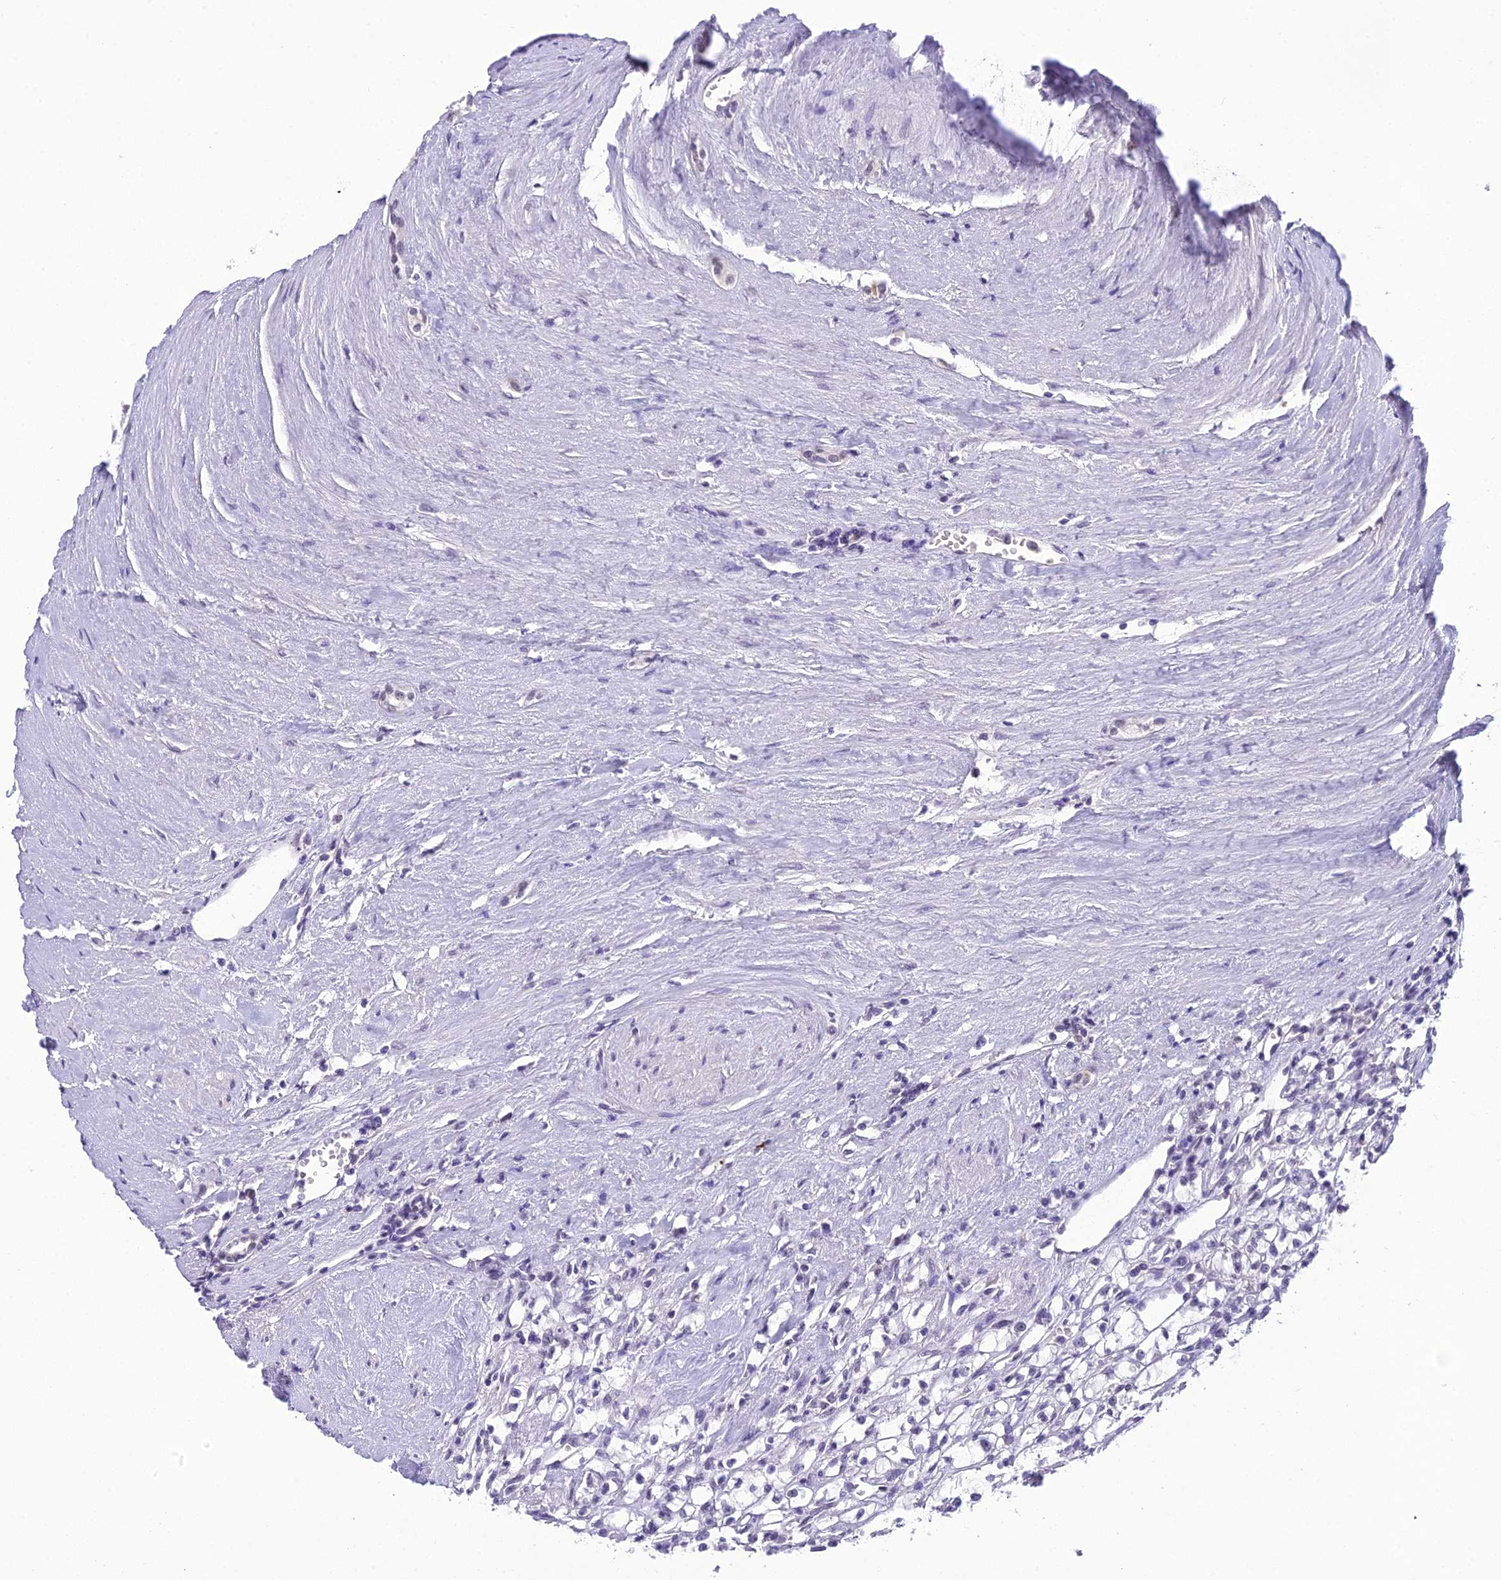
{"staining": {"intensity": "negative", "quantity": "none", "location": "none"}, "tissue": "renal cancer", "cell_type": "Tumor cells", "image_type": "cancer", "snomed": [{"axis": "morphology", "description": "Adenocarcinoma, NOS"}, {"axis": "topography", "description": "Kidney"}], "caption": "The IHC image has no significant expression in tumor cells of renal cancer tissue.", "gene": "SH3RF3", "patient": {"sex": "male", "age": 56}}